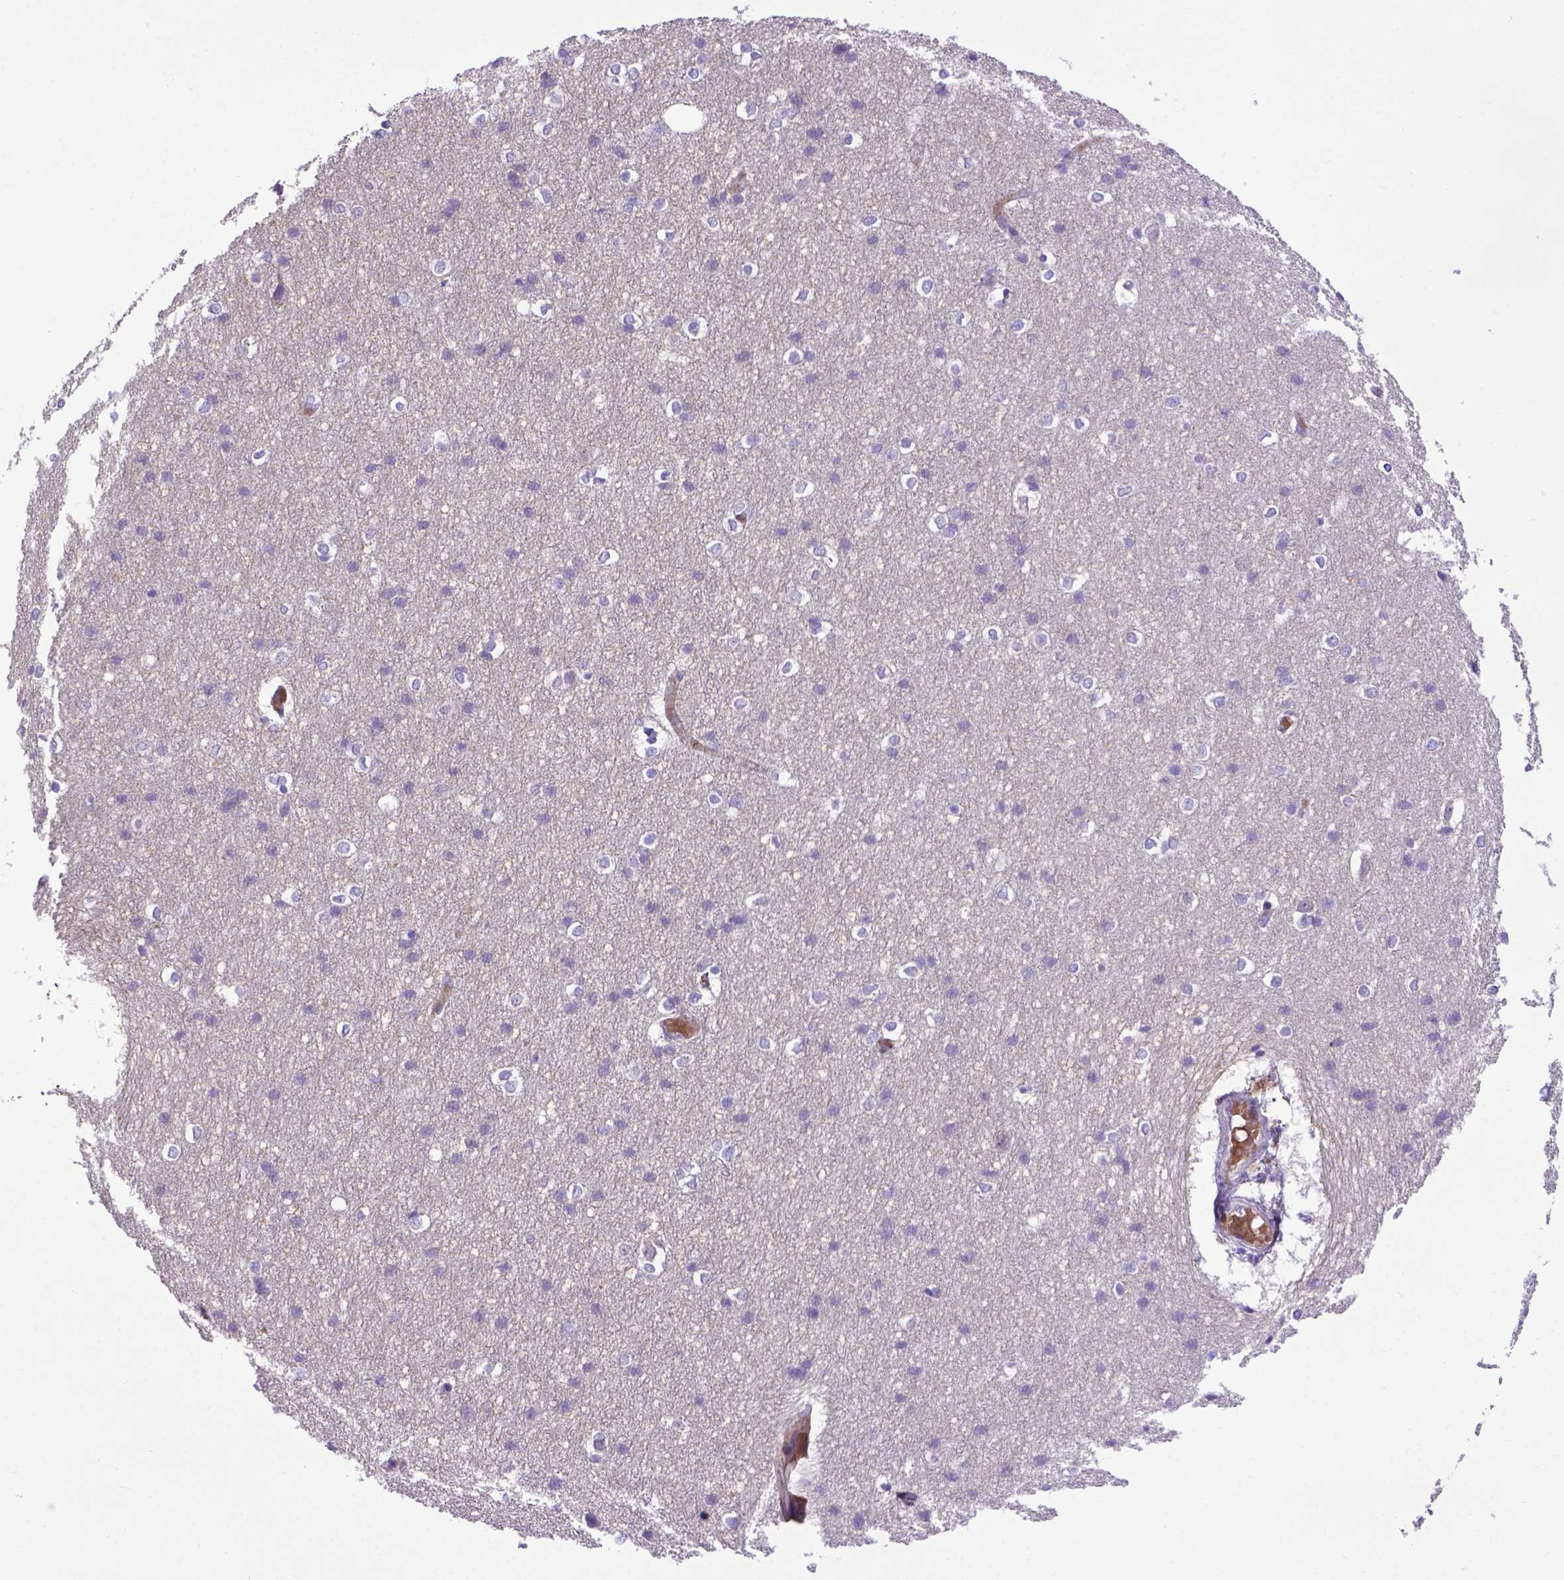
{"staining": {"intensity": "negative", "quantity": "none", "location": "none"}, "tissue": "cerebral cortex", "cell_type": "Endothelial cells", "image_type": "normal", "snomed": [{"axis": "morphology", "description": "Normal tissue, NOS"}, {"axis": "topography", "description": "Cerebral cortex"}], "caption": "This is an immunohistochemistry (IHC) image of benign human cerebral cortex. There is no staining in endothelial cells.", "gene": "ADAM12", "patient": {"sex": "male", "age": 37}}